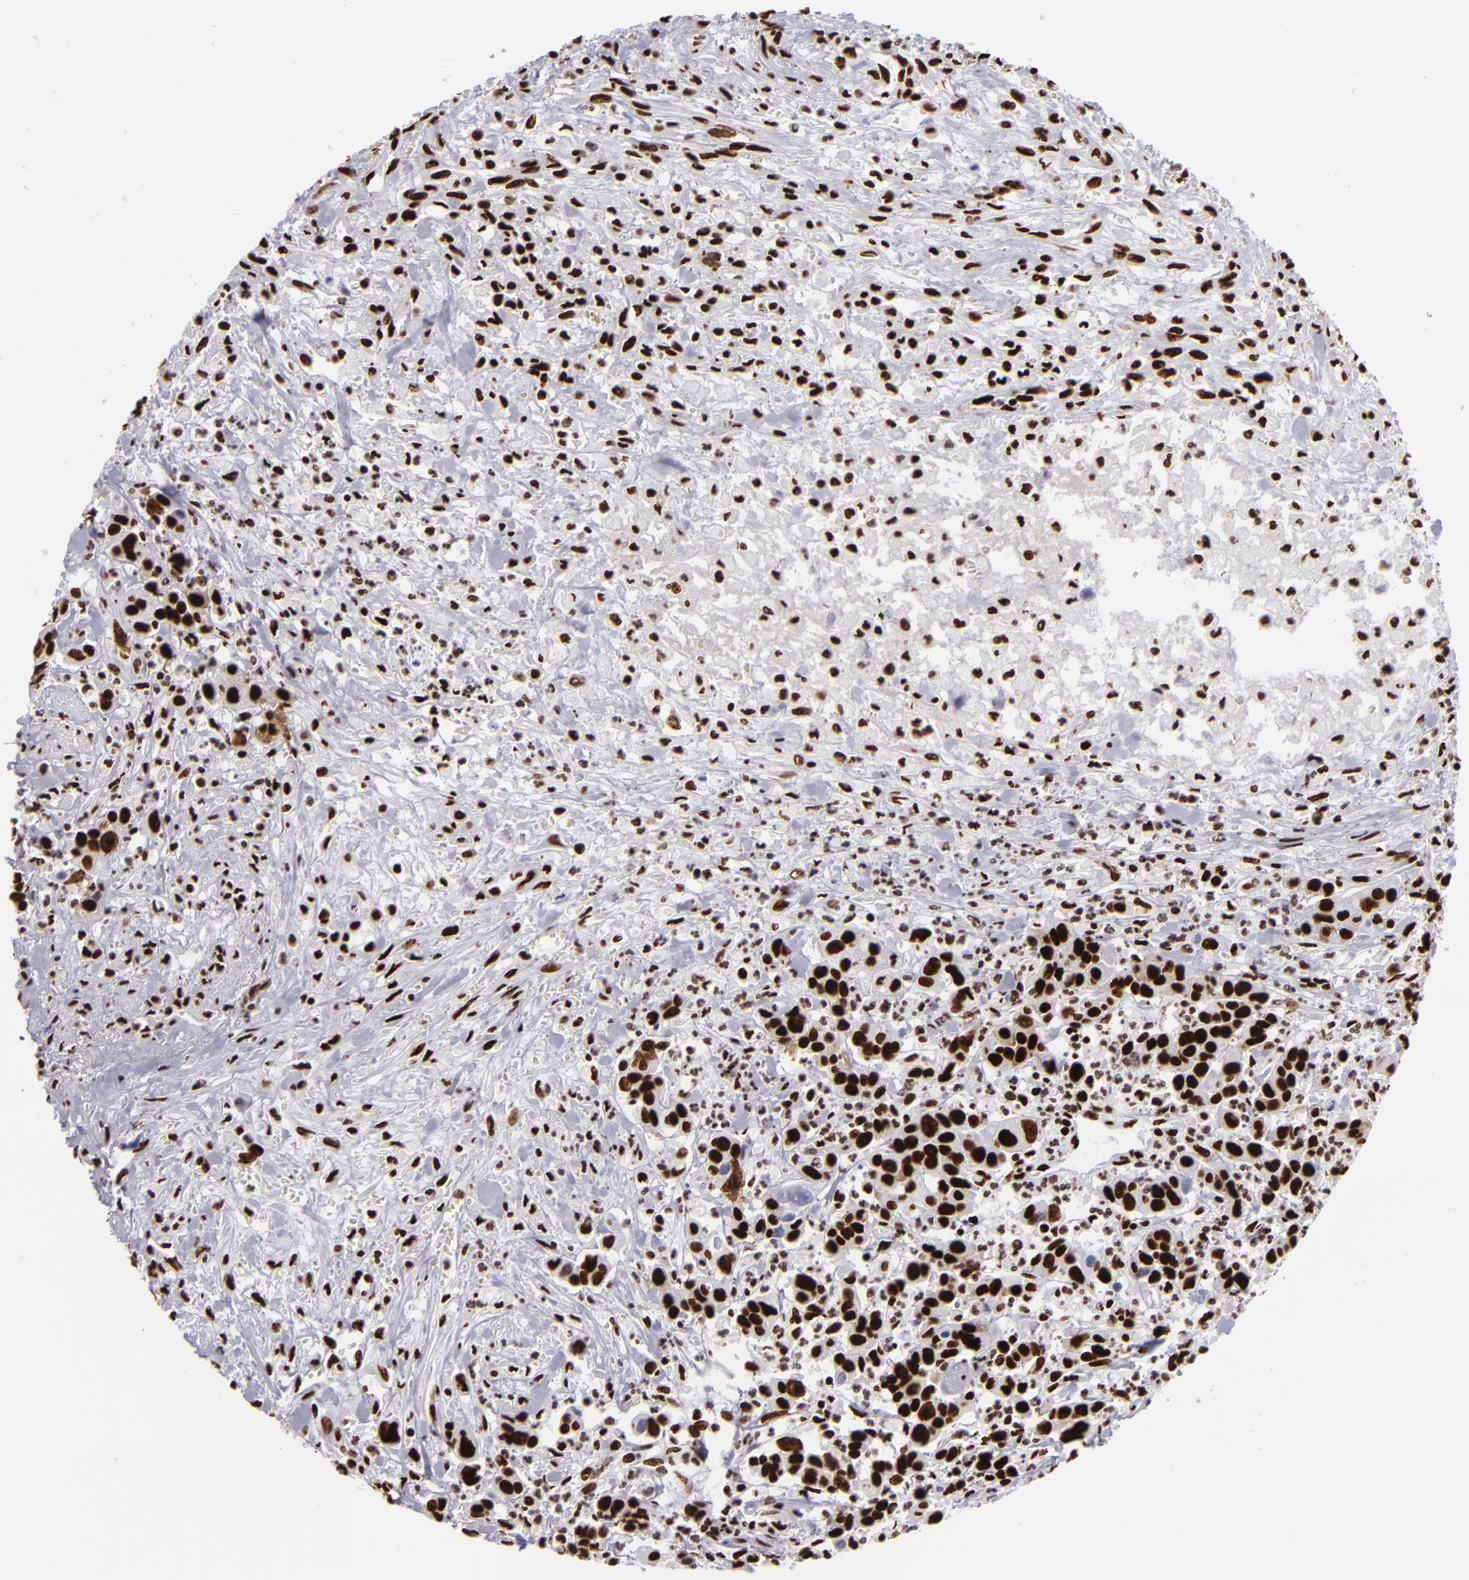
{"staining": {"intensity": "strong", "quantity": ">75%", "location": "nuclear"}, "tissue": "urothelial cancer", "cell_type": "Tumor cells", "image_type": "cancer", "snomed": [{"axis": "morphology", "description": "Urothelial carcinoma, High grade"}, {"axis": "topography", "description": "Urinary bladder"}], "caption": "A histopathology image showing strong nuclear staining in about >75% of tumor cells in high-grade urothelial carcinoma, as visualized by brown immunohistochemical staining.", "gene": "SAFB", "patient": {"sex": "male", "age": 86}}